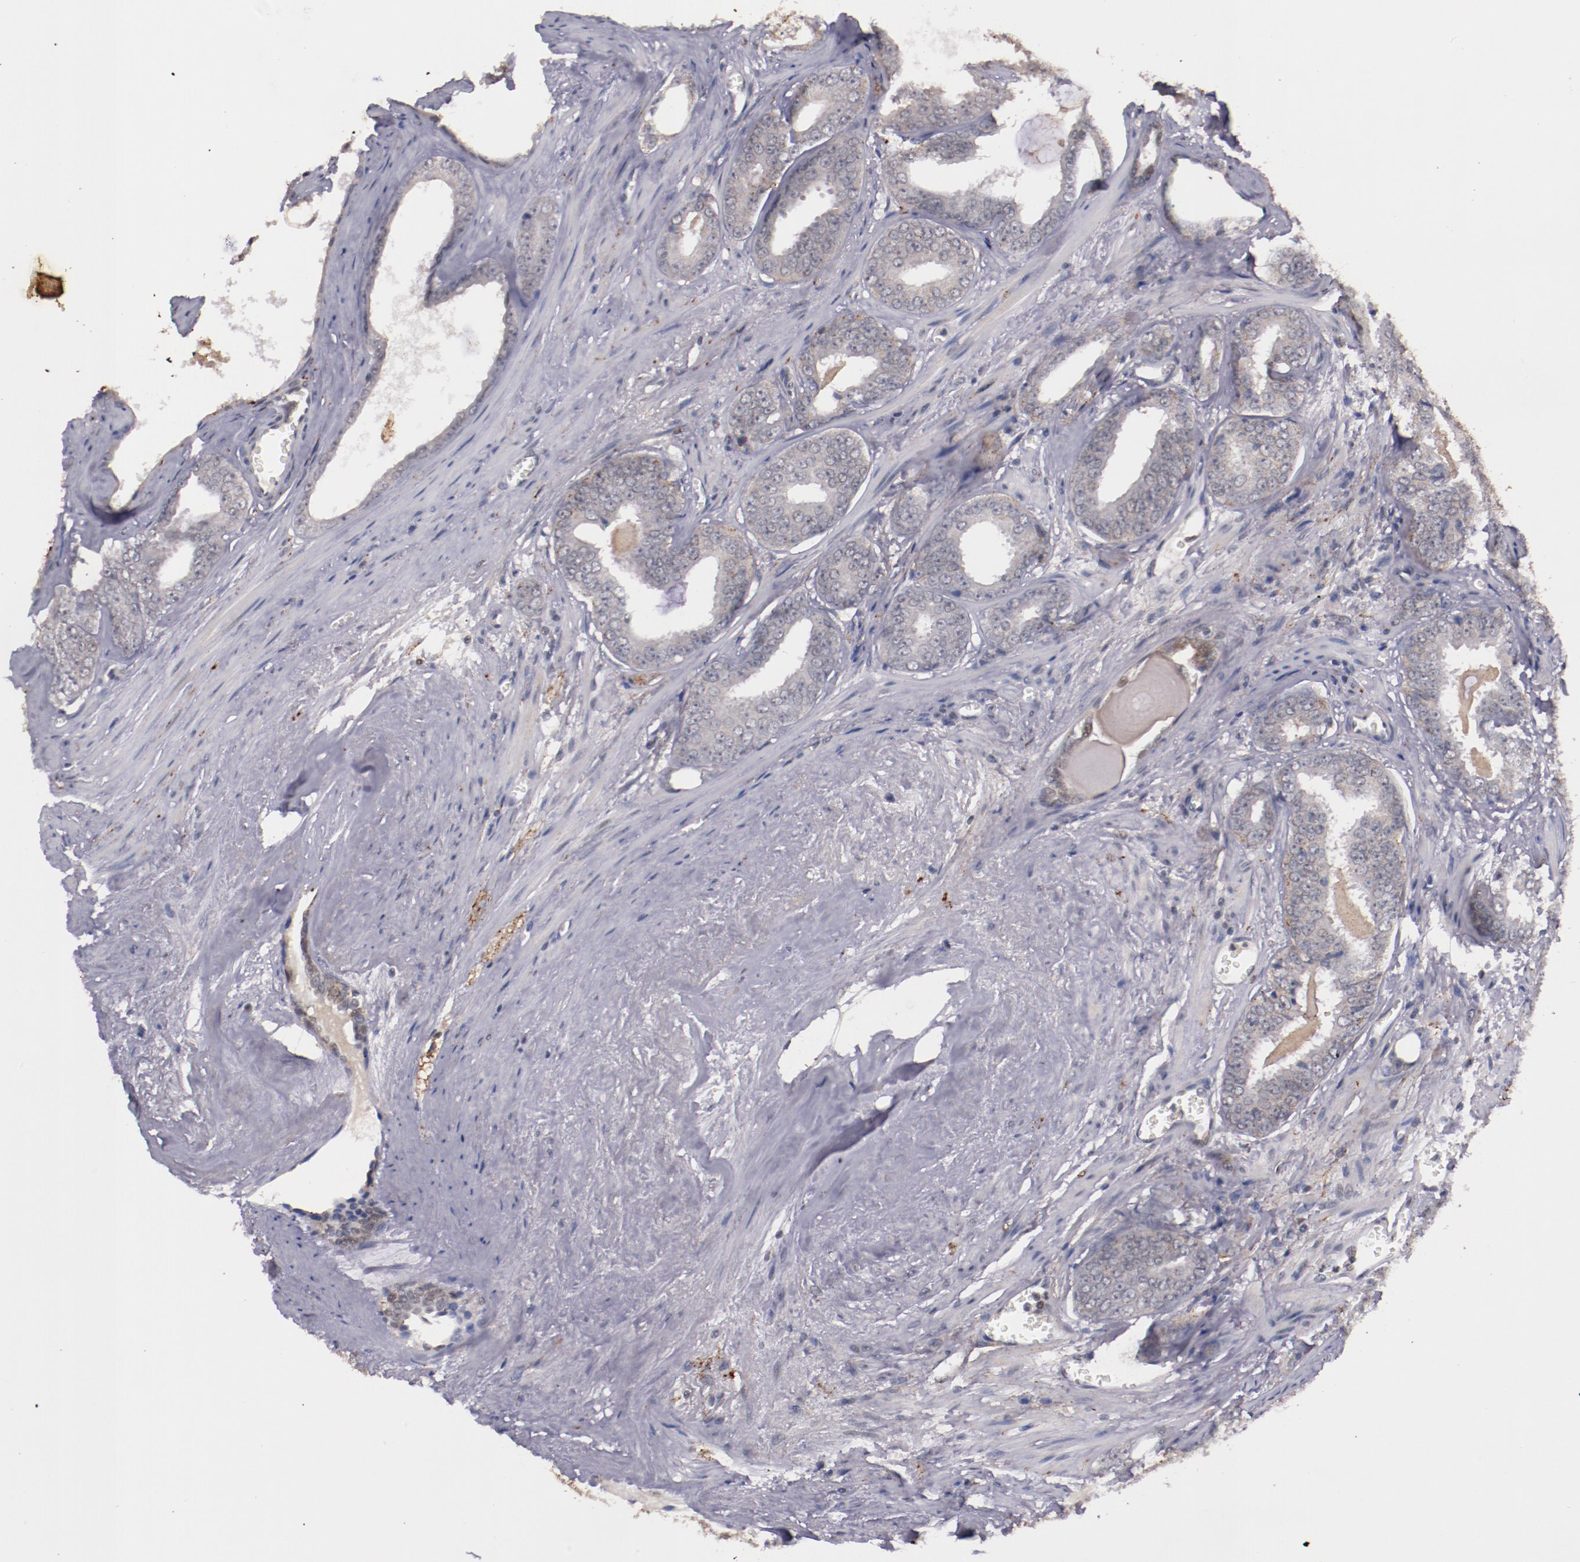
{"staining": {"intensity": "weak", "quantity": "25%-75%", "location": "cytoplasmic/membranous"}, "tissue": "prostate cancer", "cell_type": "Tumor cells", "image_type": "cancer", "snomed": [{"axis": "morphology", "description": "Adenocarcinoma, Medium grade"}, {"axis": "topography", "description": "Prostate"}], "caption": "IHC histopathology image of prostate cancer stained for a protein (brown), which exhibits low levels of weak cytoplasmic/membranous staining in approximately 25%-75% of tumor cells.", "gene": "SYP", "patient": {"sex": "male", "age": 79}}